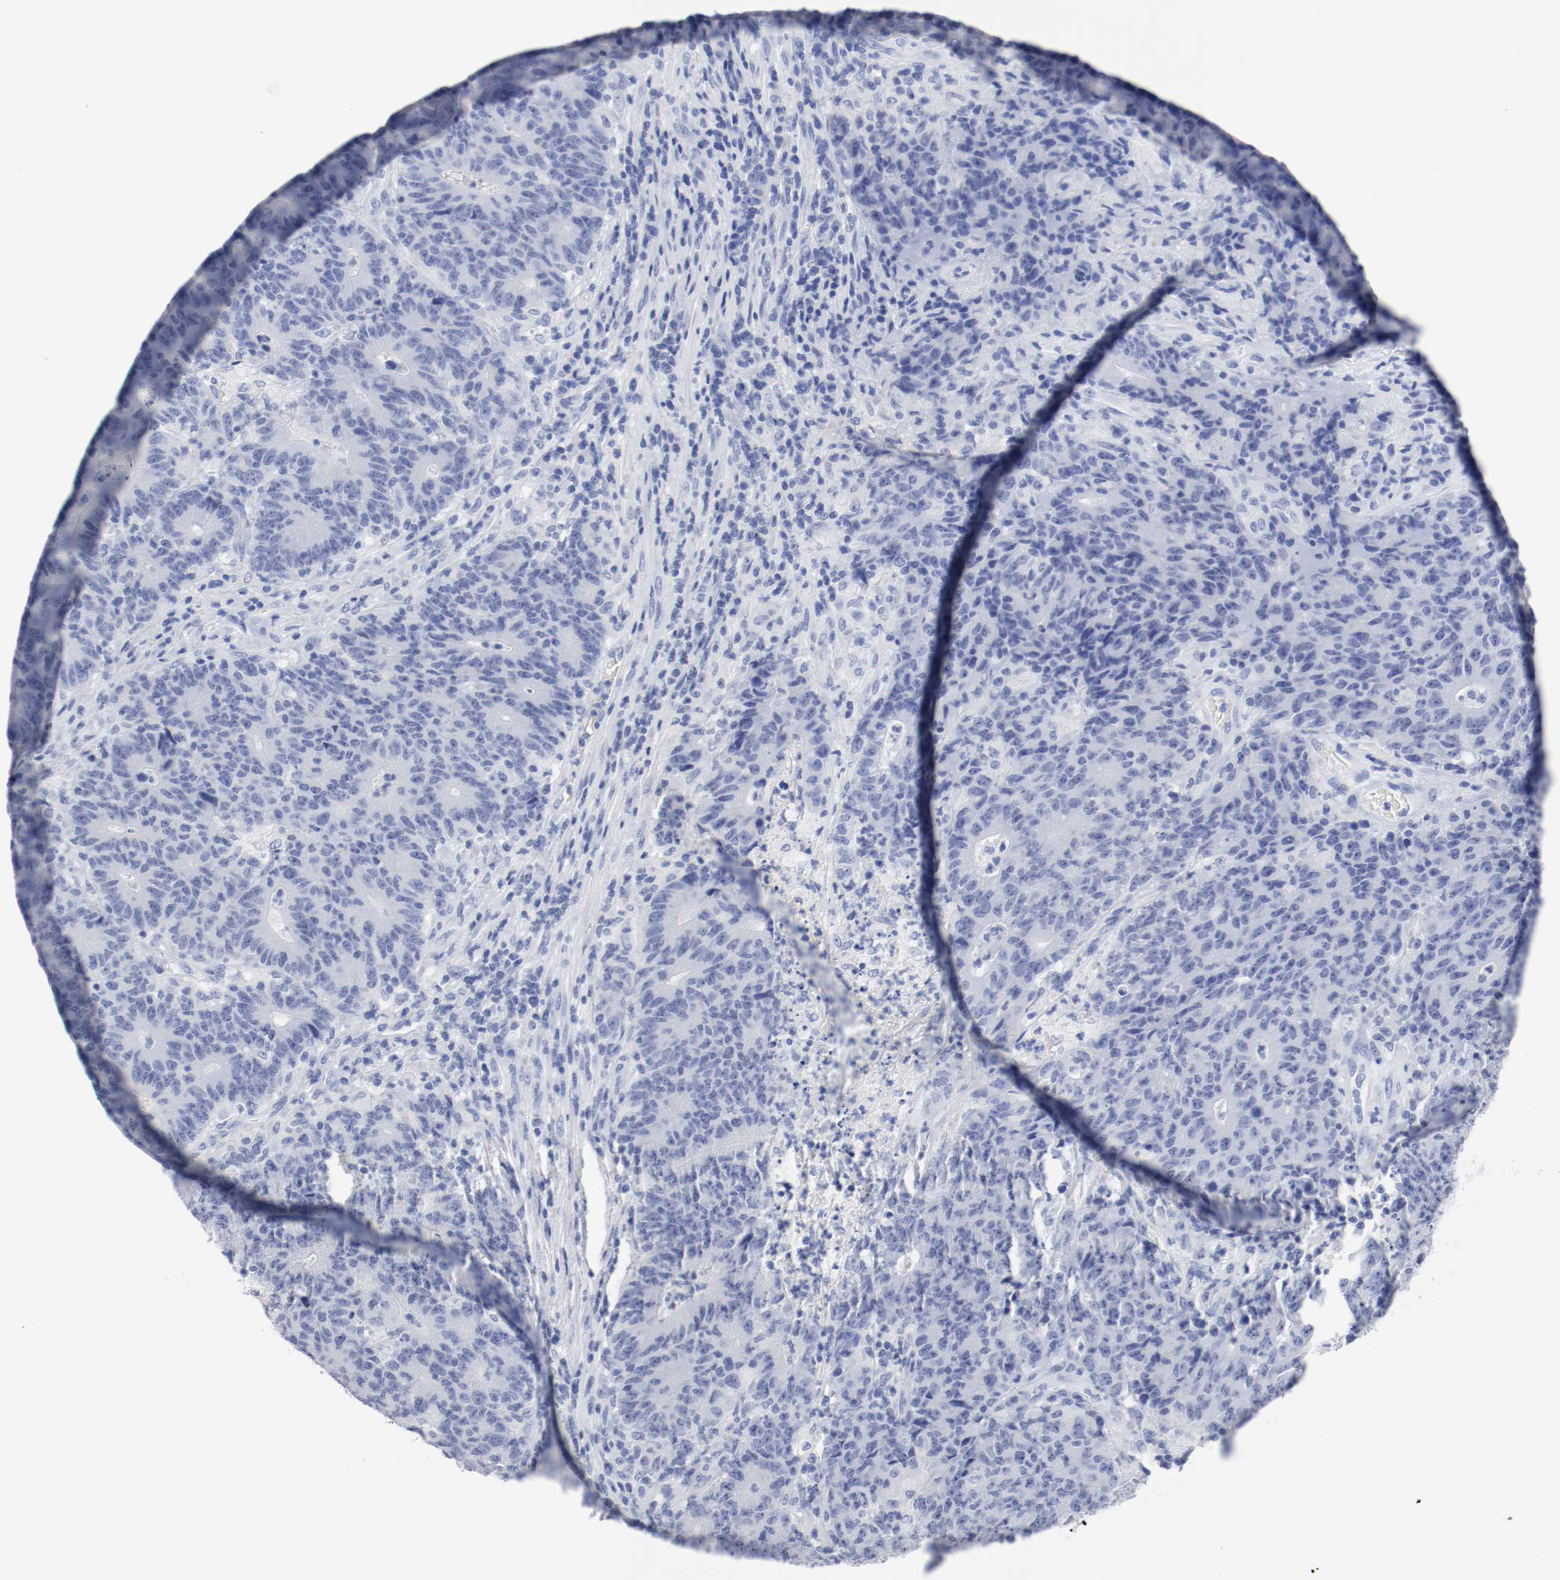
{"staining": {"intensity": "negative", "quantity": "none", "location": "none"}, "tissue": "colorectal cancer", "cell_type": "Tumor cells", "image_type": "cancer", "snomed": [{"axis": "morphology", "description": "Normal tissue, NOS"}, {"axis": "morphology", "description": "Adenocarcinoma, NOS"}, {"axis": "topography", "description": "Colon"}], "caption": "This is a photomicrograph of immunohistochemistry (IHC) staining of adenocarcinoma (colorectal), which shows no positivity in tumor cells. (Brightfield microscopy of DAB immunohistochemistry (IHC) at high magnification).", "gene": "GAD1", "patient": {"sex": "female", "age": 75}}